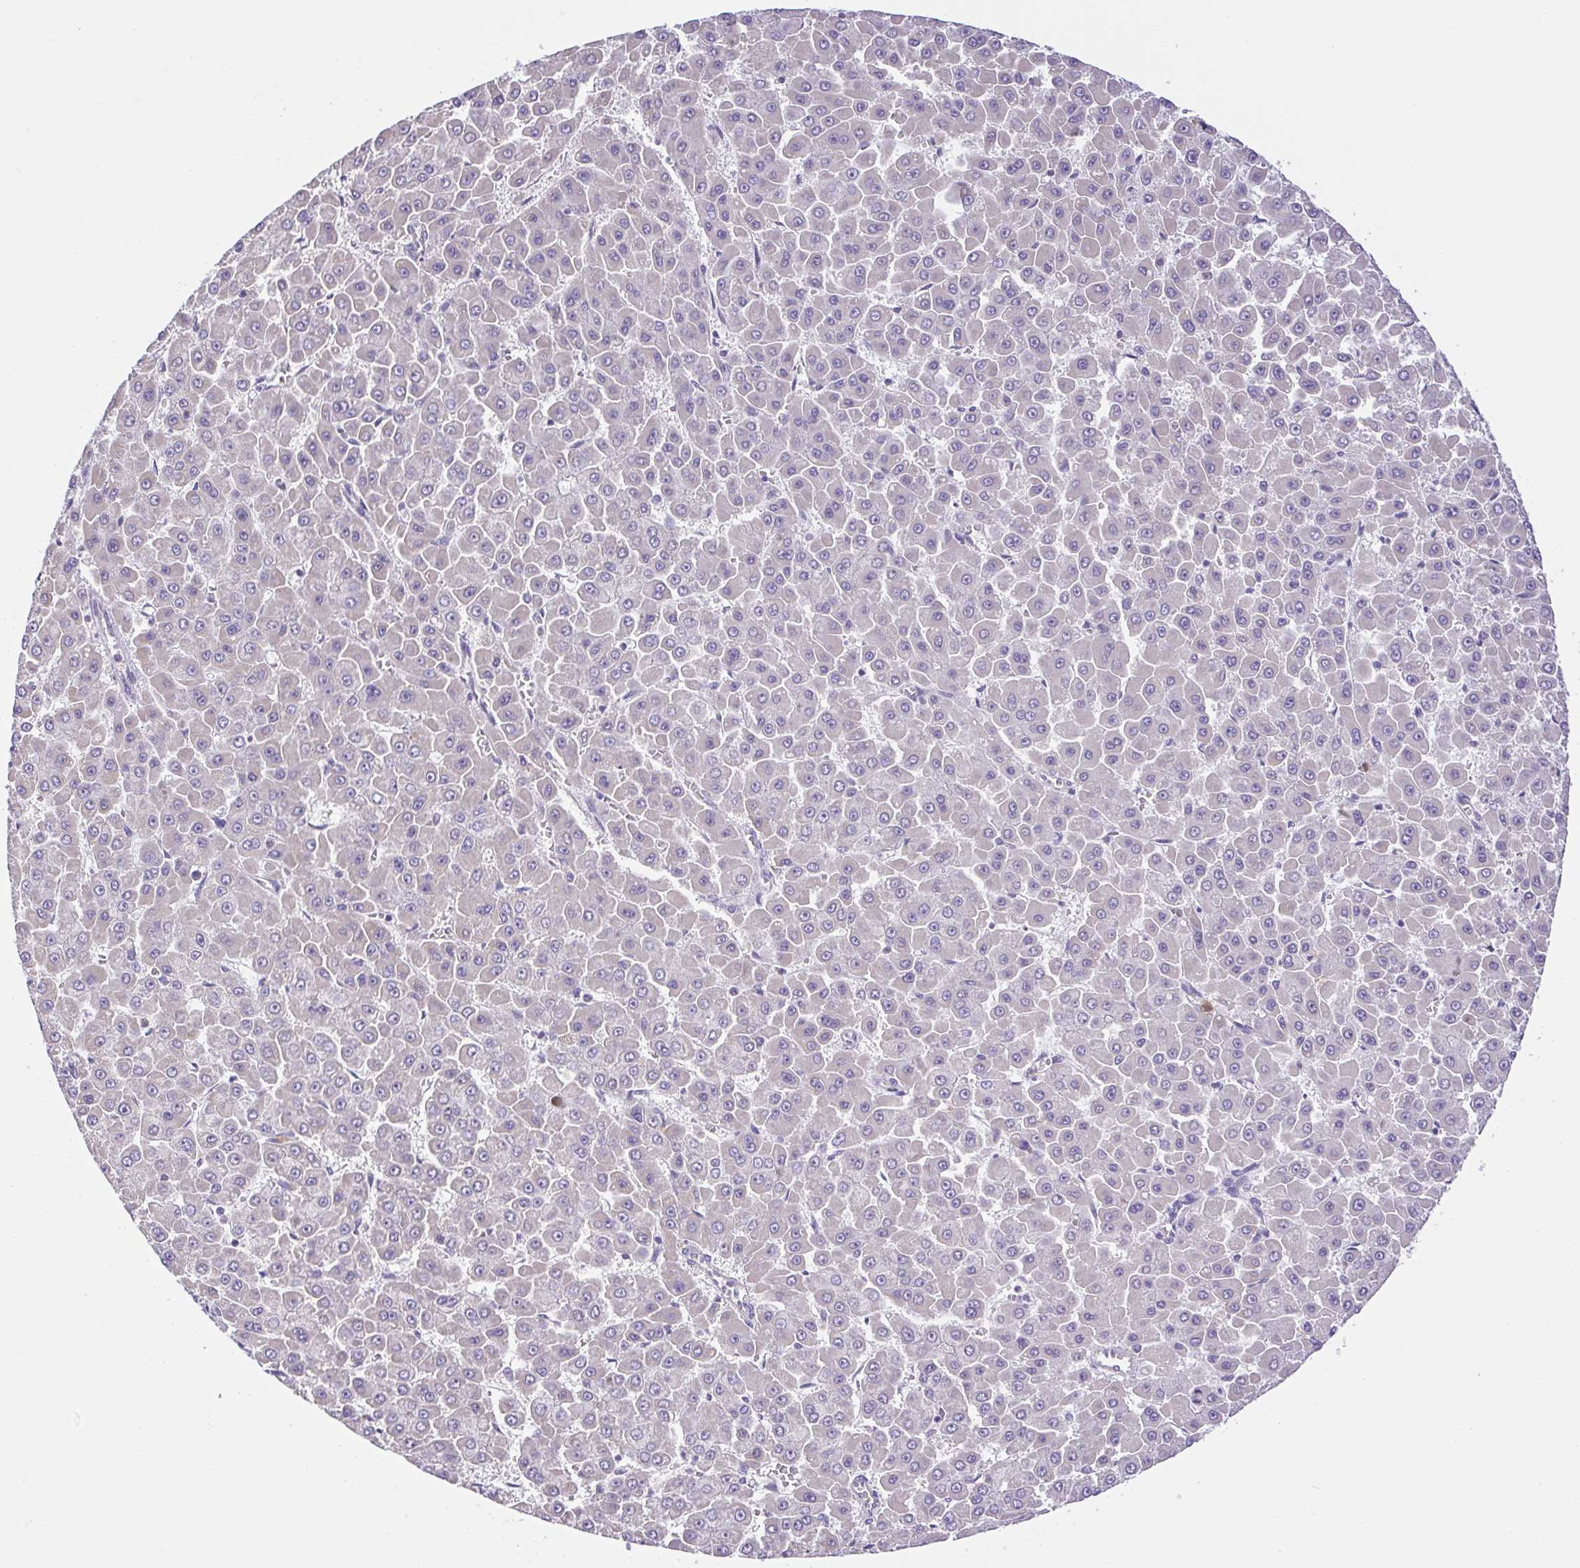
{"staining": {"intensity": "negative", "quantity": "none", "location": "none"}, "tissue": "liver cancer", "cell_type": "Tumor cells", "image_type": "cancer", "snomed": [{"axis": "morphology", "description": "Carcinoma, Hepatocellular, NOS"}, {"axis": "topography", "description": "Liver"}], "caption": "IHC of human hepatocellular carcinoma (liver) reveals no expression in tumor cells.", "gene": "FAM177B", "patient": {"sex": "male", "age": 78}}